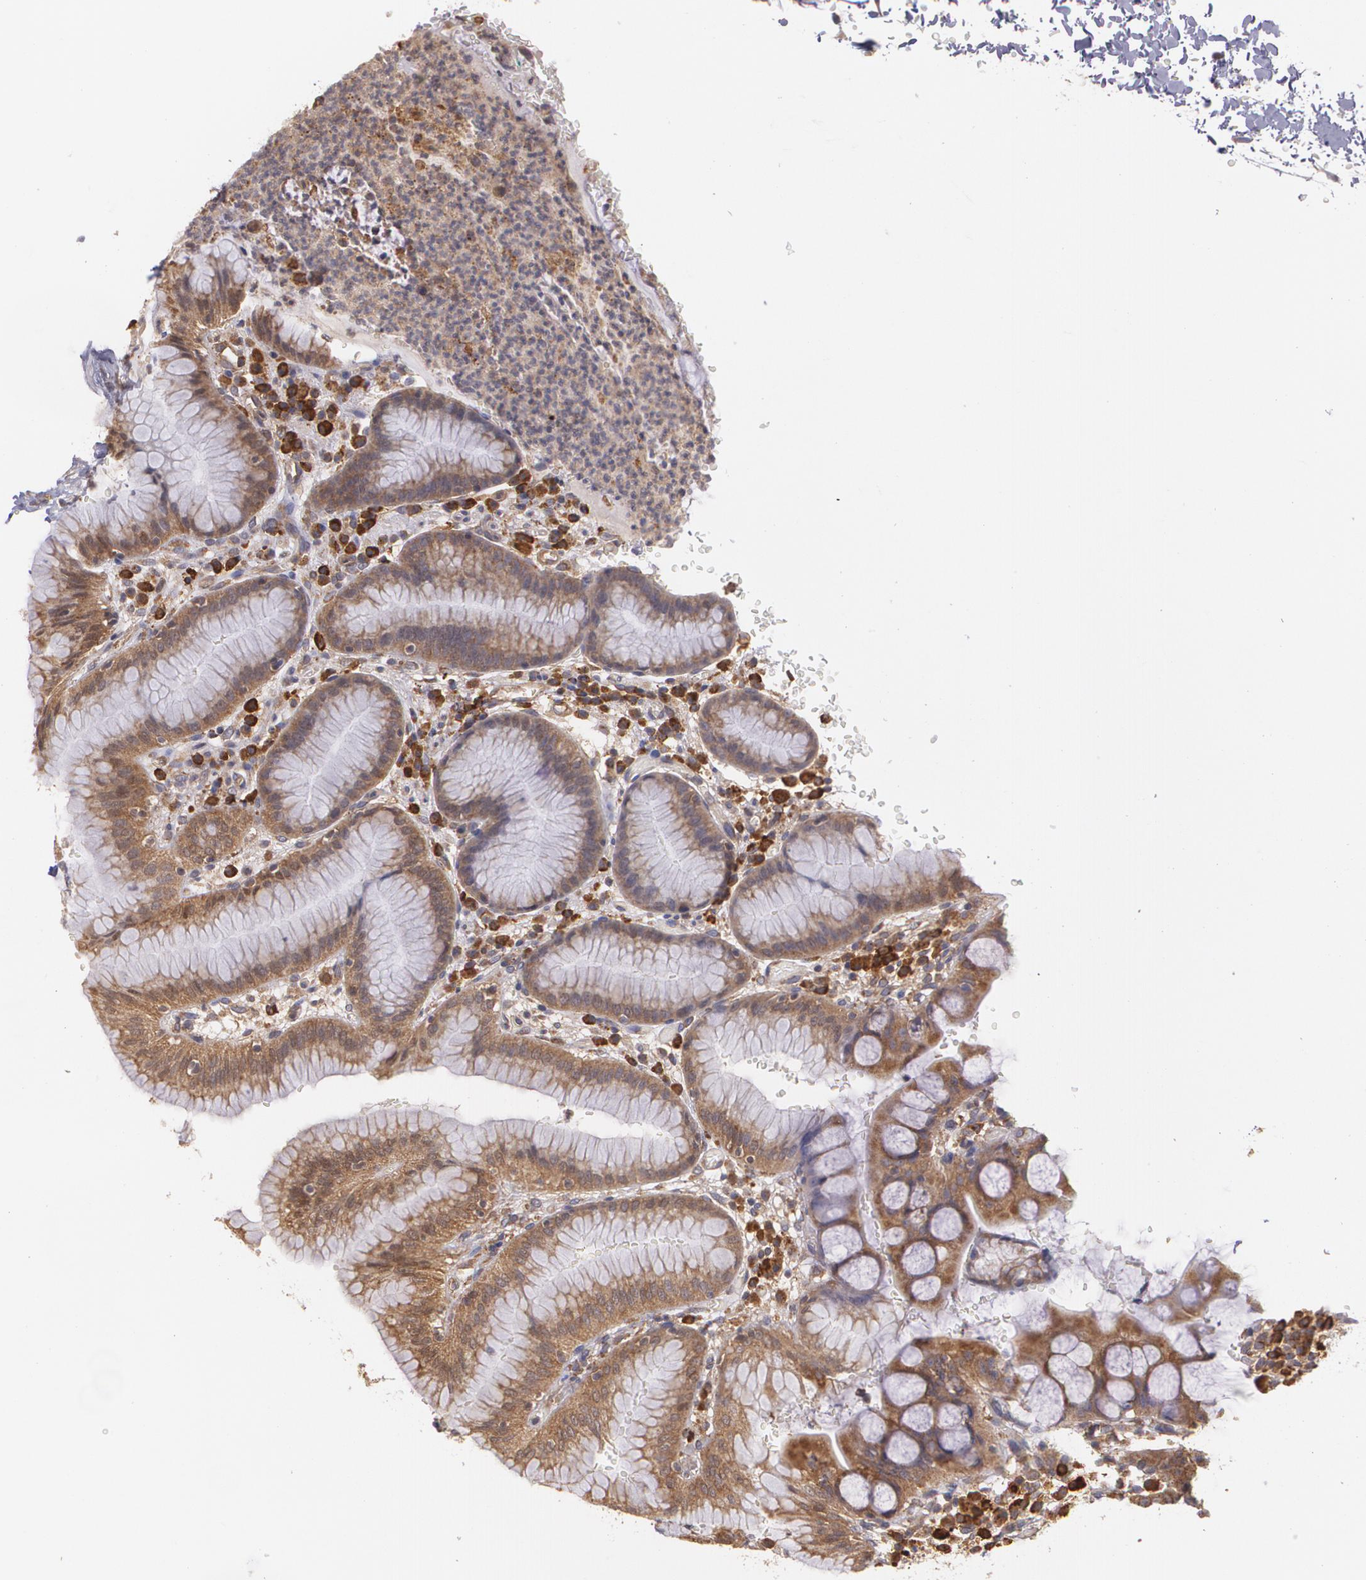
{"staining": {"intensity": "strong", "quantity": ">75%", "location": "cytoplasmic/membranous"}, "tissue": "stomach", "cell_type": "Glandular cells", "image_type": "normal", "snomed": [{"axis": "morphology", "description": "Normal tissue, NOS"}, {"axis": "morphology", "description": "Inflammation, NOS"}, {"axis": "topography", "description": "Stomach, lower"}], "caption": "Stomach stained for a protein (brown) shows strong cytoplasmic/membranous positive staining in approximately >75% of glandular cells.", "gene": "ECE1", "patient": {"sex": "male", "age": 59}}